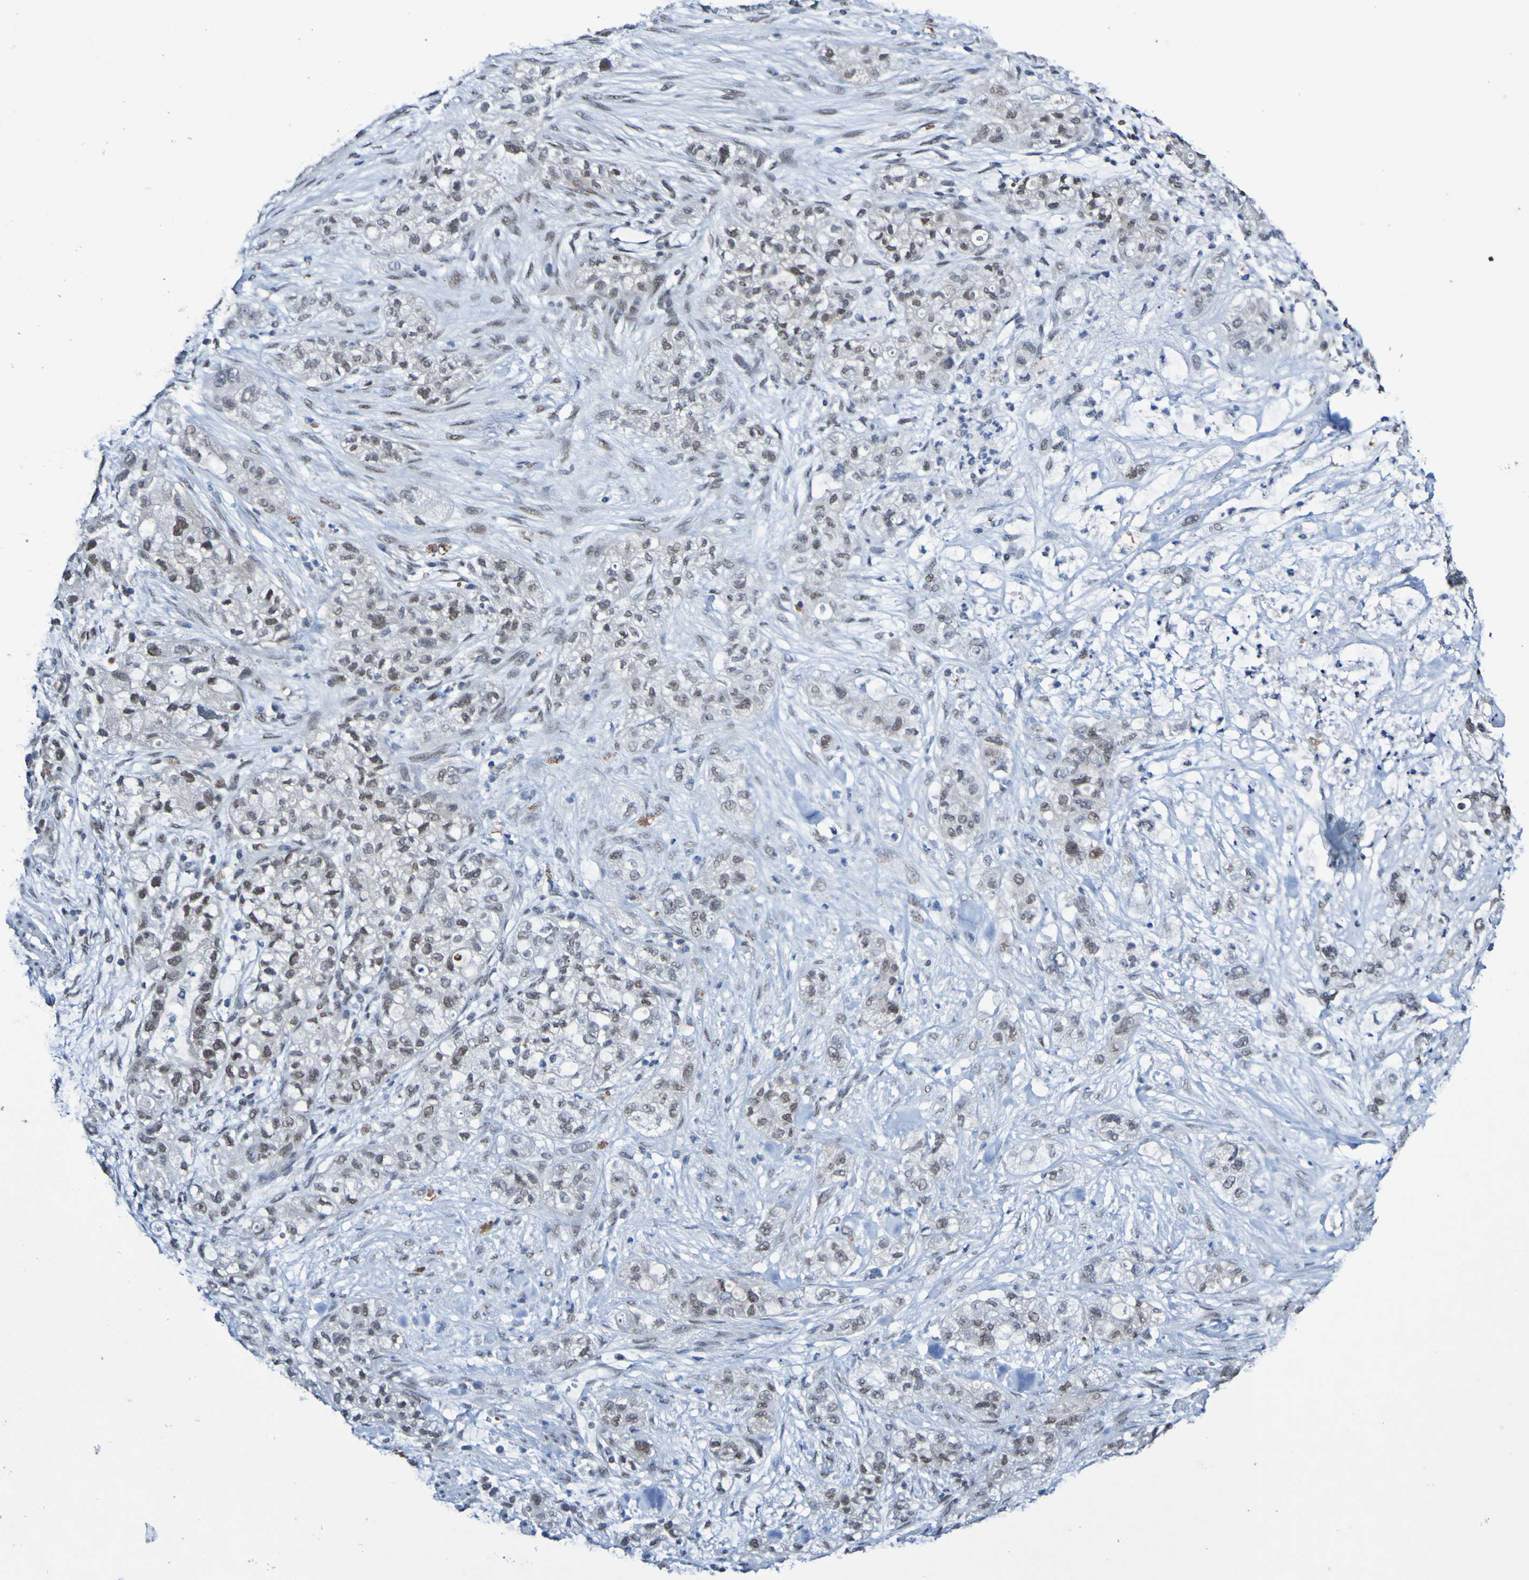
{"staining": {"intensity": "weak", "quantity": "25%-75%", "location": "nuclear"}, "tissue": "pancreatic cancer", "cell_type": "Tumor cells", "image_type": "cancer", "snomed": [{"axis": "morphology", "description": "Adenocarcinoma, NOS"}, {"axis": "topography", "description": "Pancreas"}], "caption": "Immunohistochemistry staining of adenocarcinoma (pancreatic), which demonstrates low levels of weak nuclear positivity in approximately 25%-75% of tumor cells indicating weak nuclear protein positivity. The staining was performed using DAB (brown) for protein detection and nuclei were counterstained in hematoxylin (blue).", "gene": "PCGF1", "patient": {"sex": "female", "age": 78}}